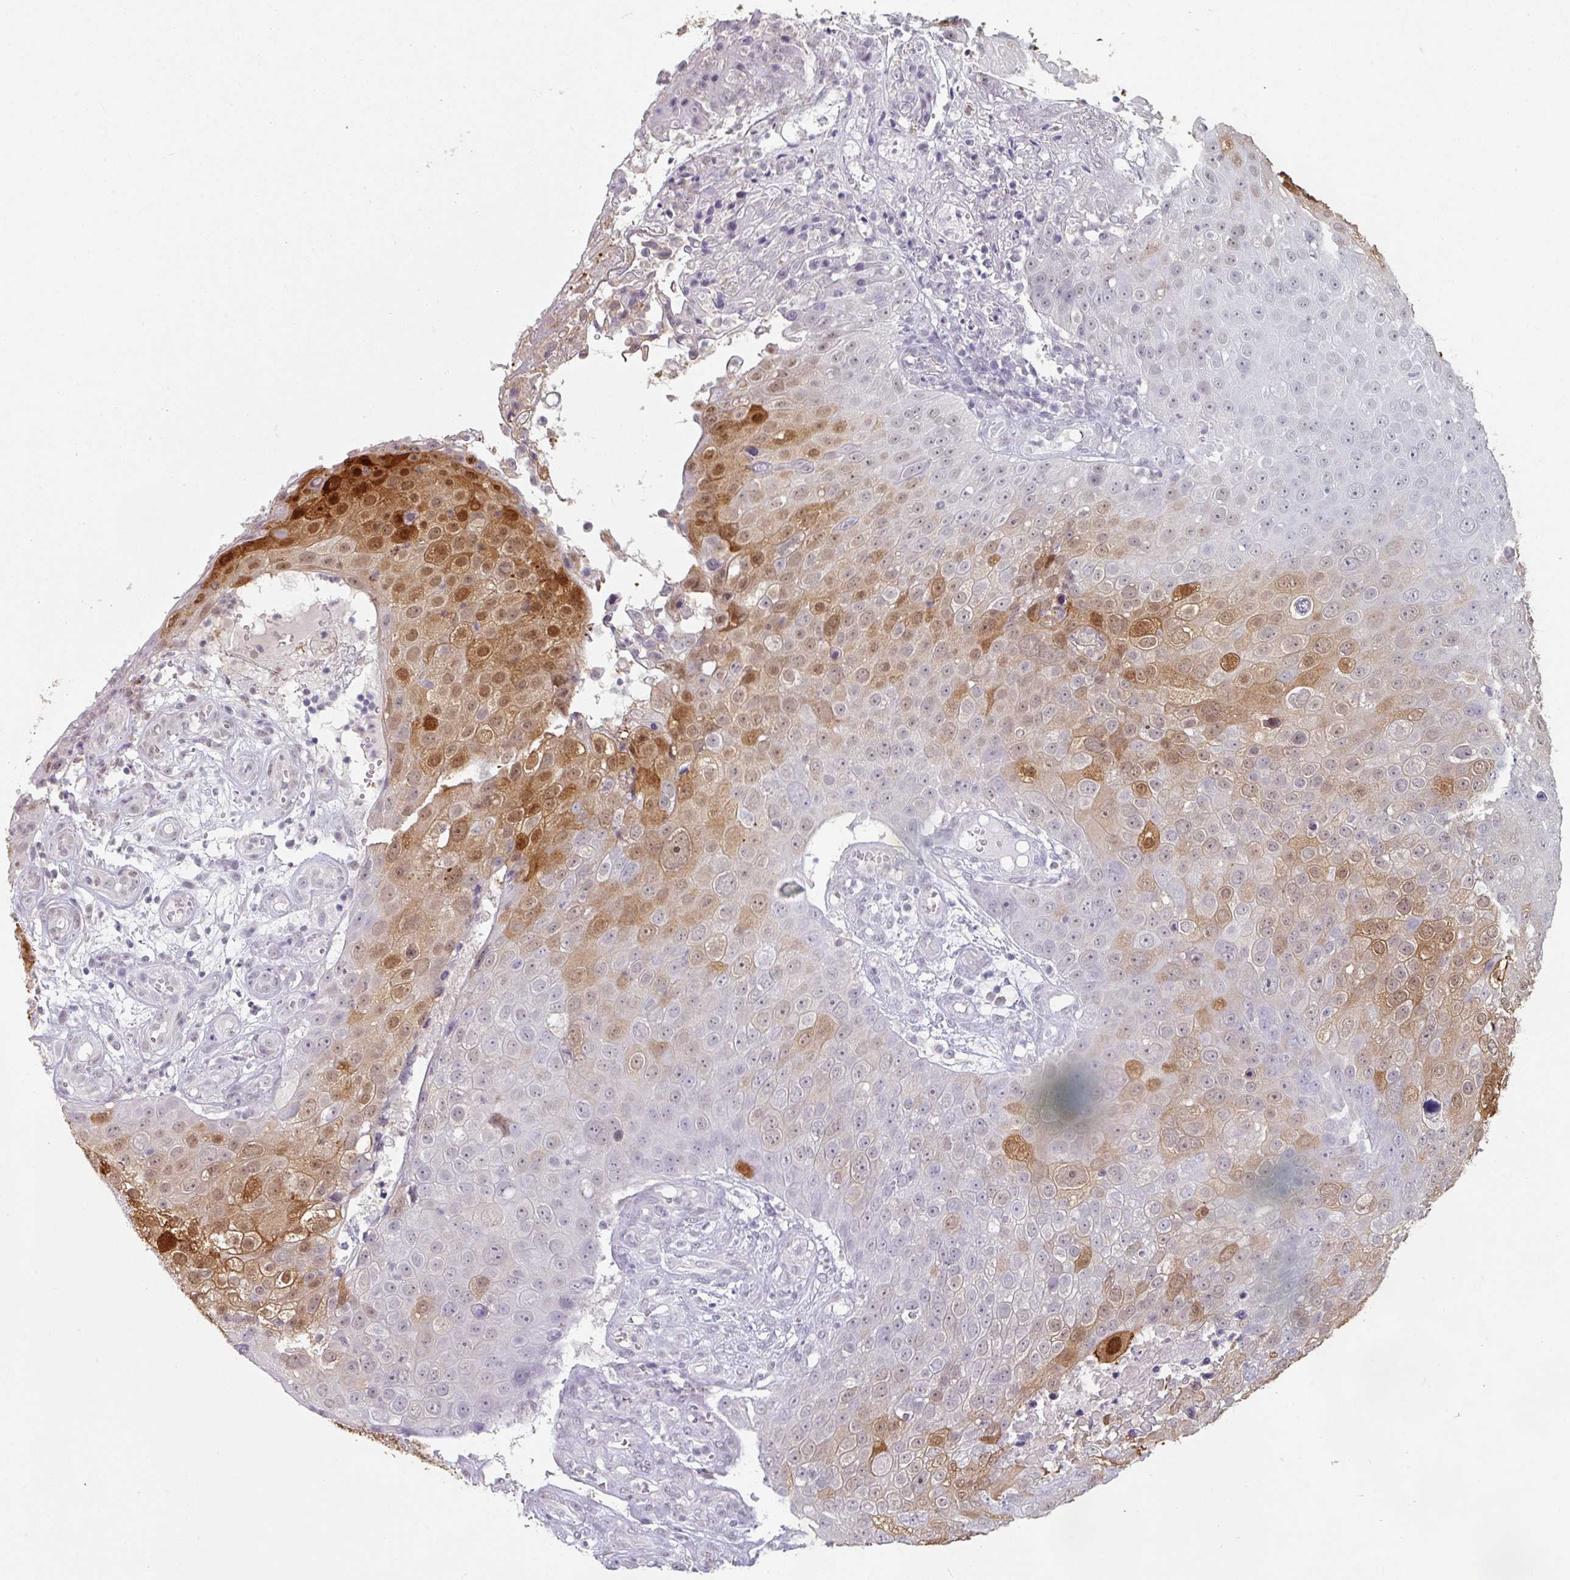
{"staining": {"intensity": "strong", "quantity": "<25%", "location": "cytoplasmic/membranous,nuclear"}, "tissue": "skin cancer", "cell_type": "Tumor cells", "image_type": "cancer", "snomed": [{"axis": "morphology", "description": "Squamous cell carcinoma, NOS"}, {"axis": "topography", "description": "Skin"}], "caption": "Immunohistochemical staining of skin cancer demonstrates strong cytoplasmic/membranous and nuclear protein positivity in about <25% of tumor cells.", "gene": "SPRR1A", "patient": {"sex": "male", "age": 71}}